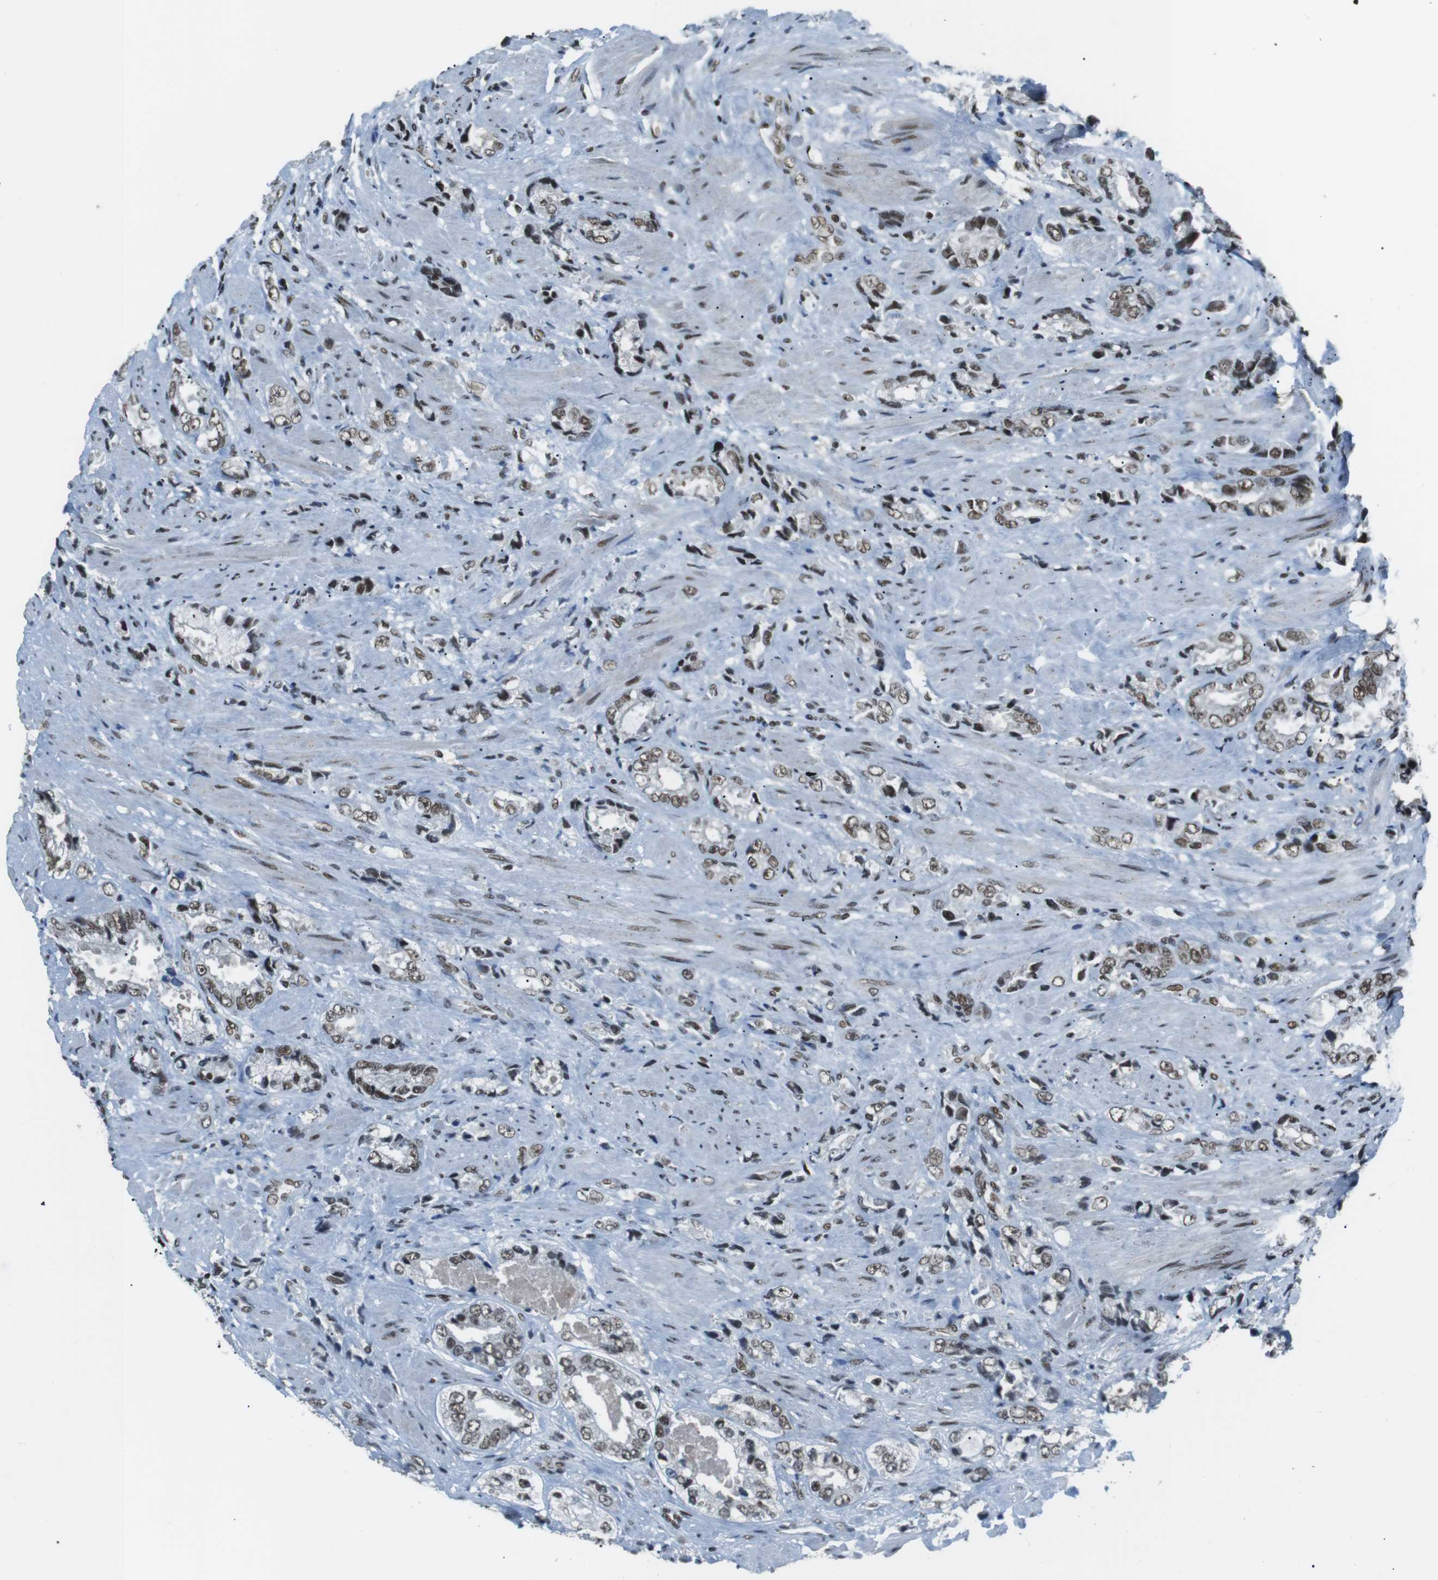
{"staining": {"intensity": "moderate", "quantity": ">75%", "location": "nuclear"}, "tissue": "prostate cancer", "cell_type": "Tumor cells", "image_type": "cancer", "snomed": [{"axis": "morphology", "description": "Adenocarcinoma, High grade"}, {"axis": "topography", "description": "Prostate"}], "caption": "This histopathology image demonstrates immunohistochemistry staining of human prostate cancer (high-grade adenocarcinoma), with medium moderate nuclear positivity in approximately >75% of tumor cells.", "gene": "TAF1", "patient": {"sex": "male", "age": 61}}